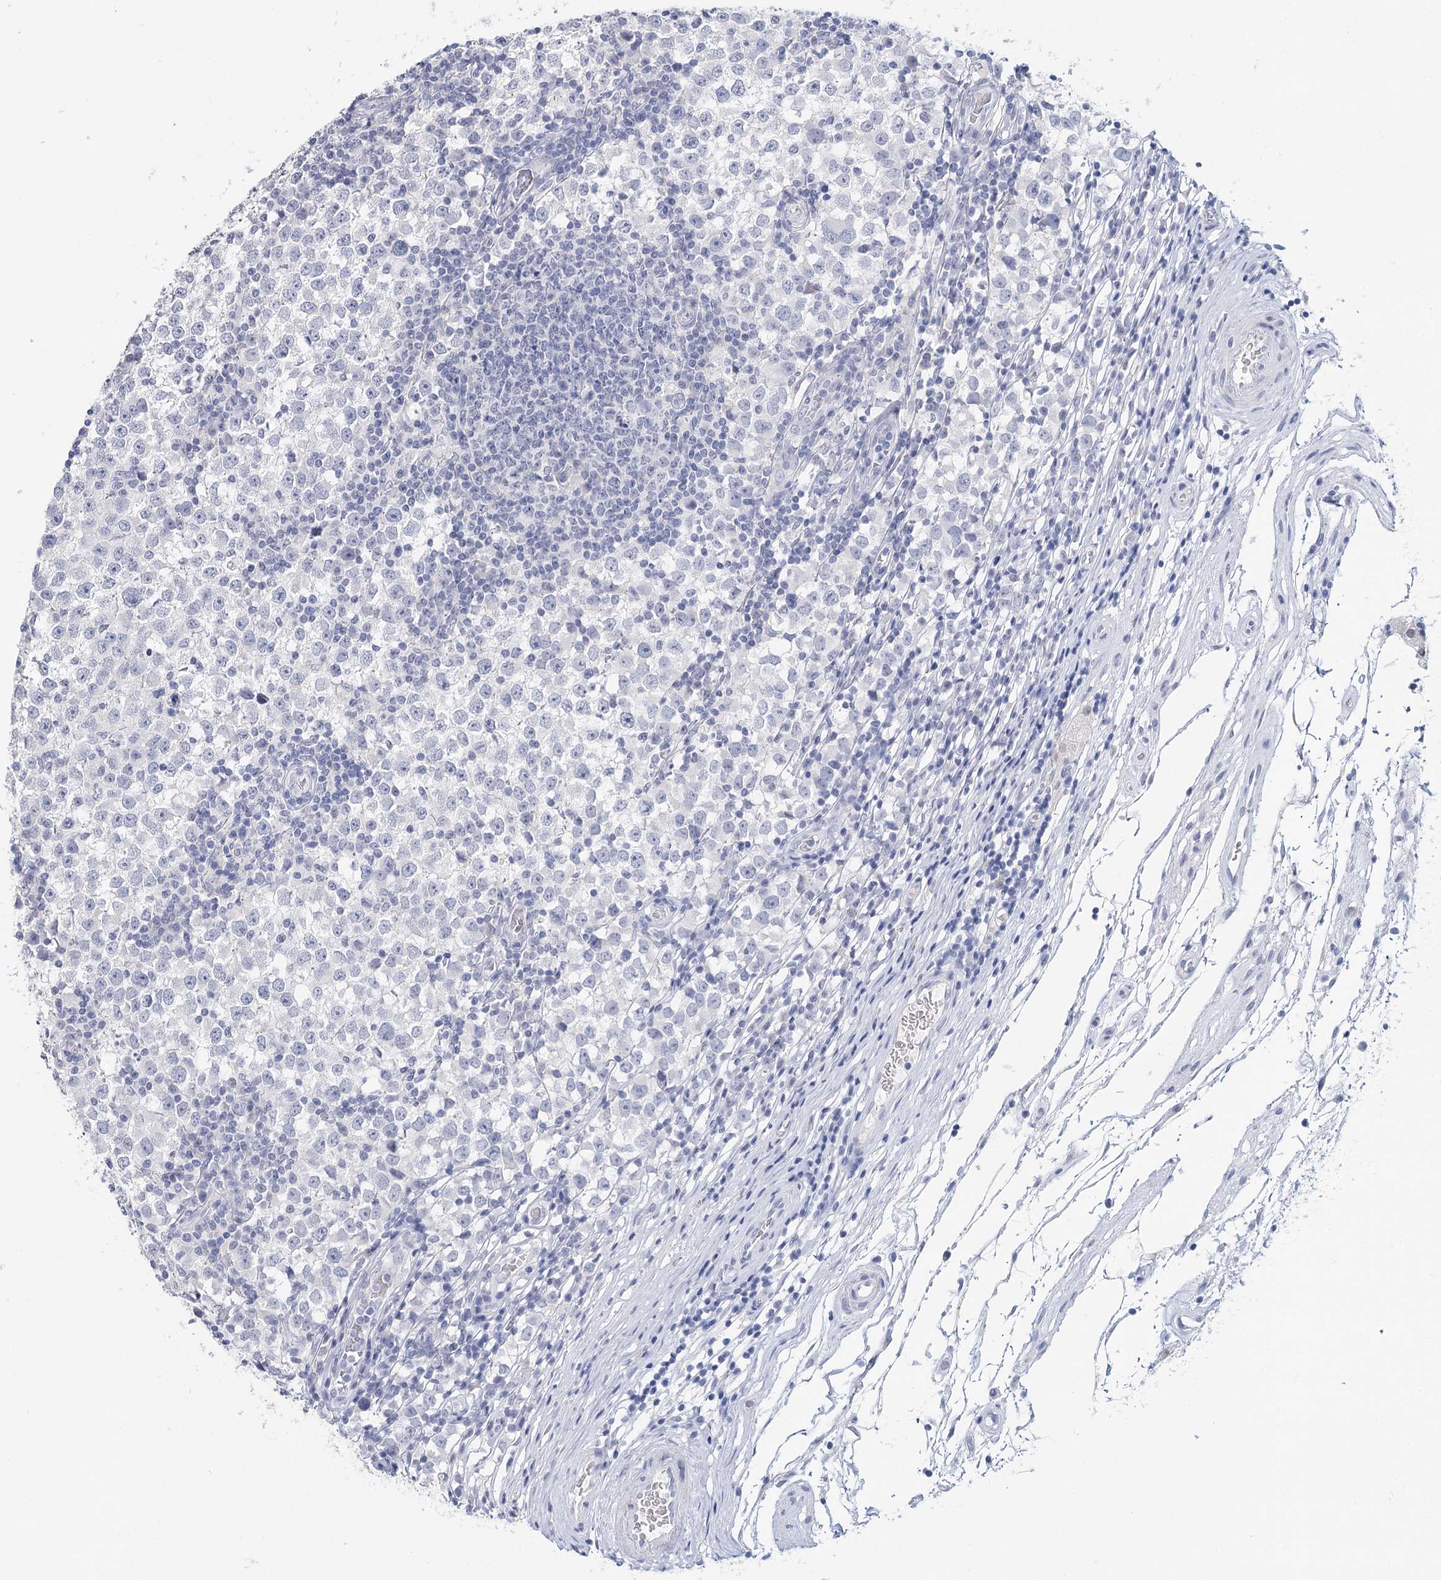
{"staining": {"intensity": "negative", "quantity": "none", "location": "none"}, "tissue": "testis cancer", "cell_type": "Tumor cells", "image_type": "cancer", "snomed": [{"axis": "morphology", "description": "Seminoma, NOS"}, {"axis": "topography", "description": "Testis"}], "caption": "This is a photomicrograph of immunohistochemistry staining of testis seminoma, which shows no positivity in tumor cells. The staining is performed using DAB (3,3'-diaminobenzidine) brown chromogen with nuclei counter-stained in using hematoxylin.", "gene": "HSPA4L", "patient": {"sex": "male", "age": 65}}